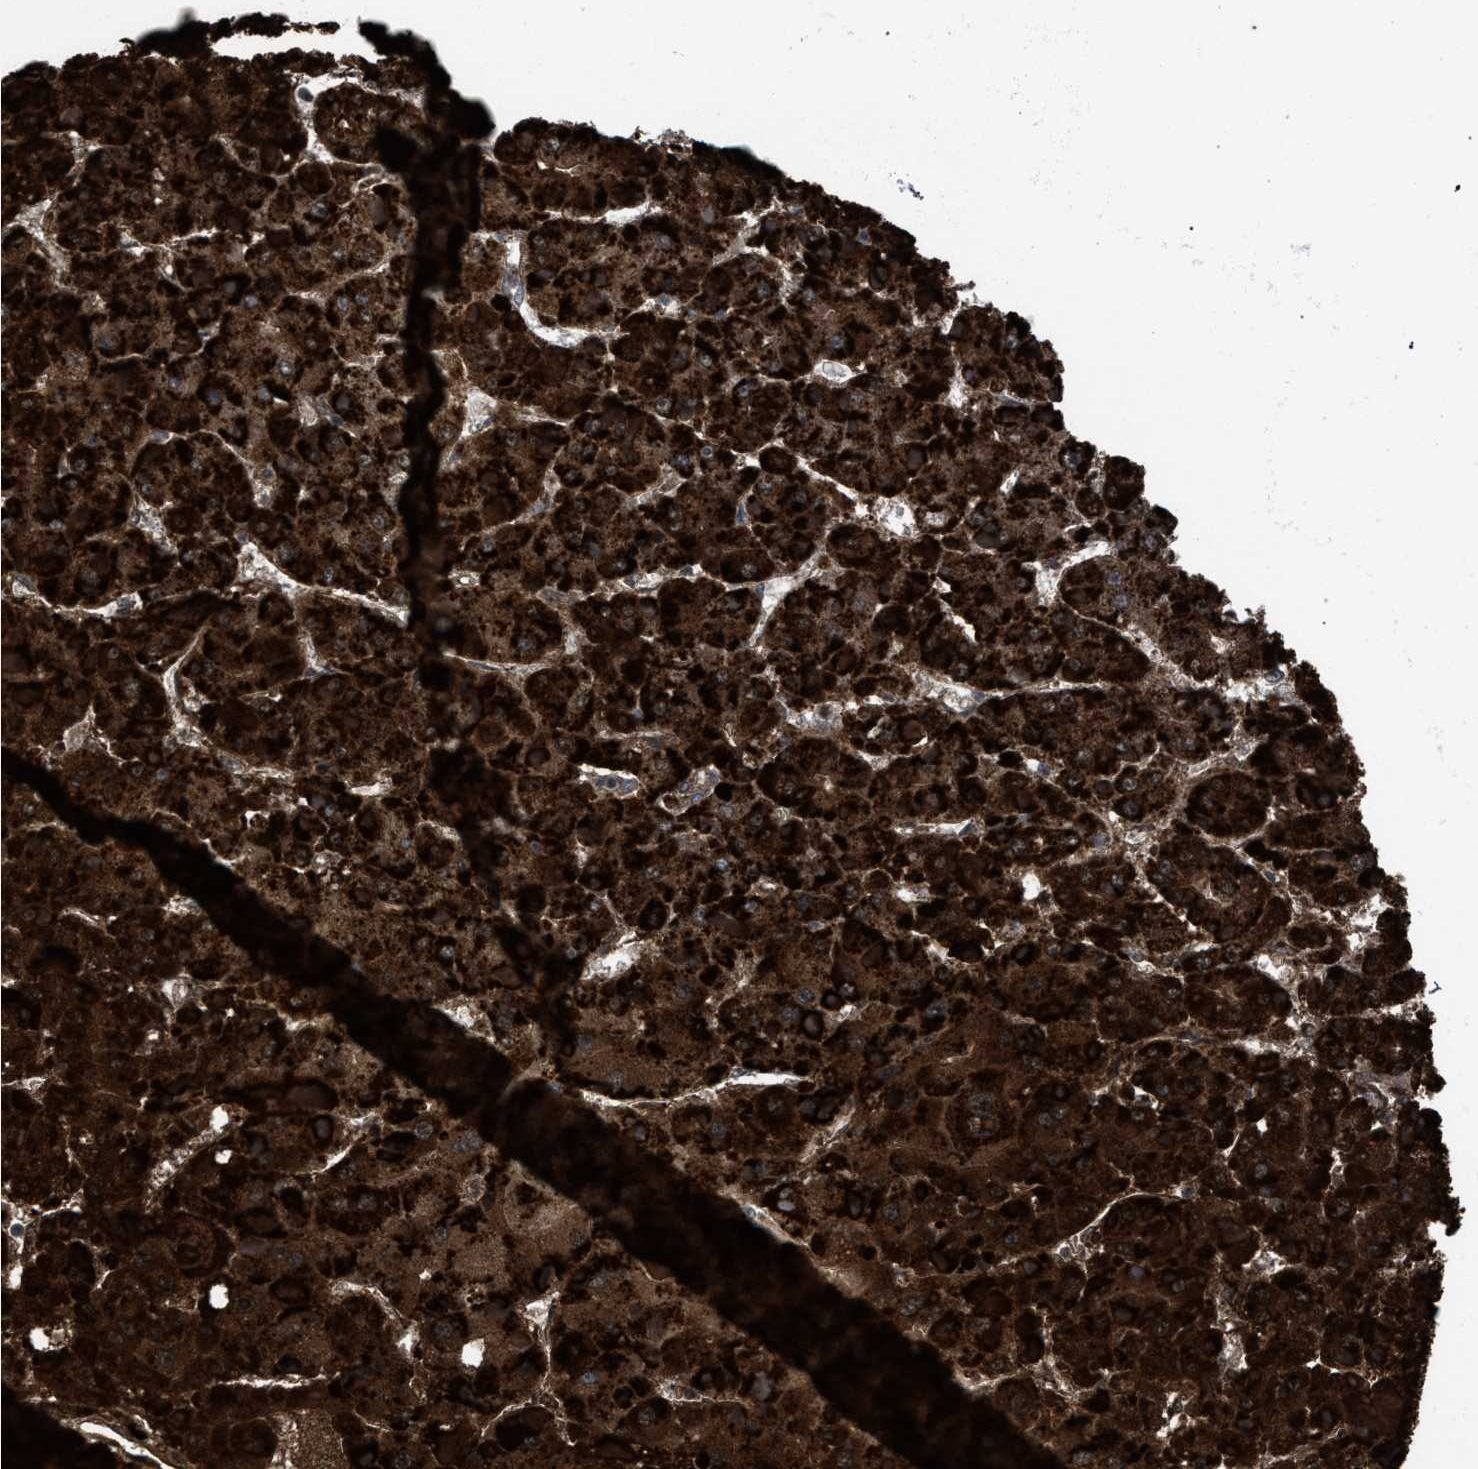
{"staining": {"intensity": "strong", "quantity": ">75%", "location": "cytoplasmic/membranous"}, "tissue": "liver cancer", "cell_type": "Tumor cells", "image_type": "cancer", "snomed": [{"axis": "morphology", "description": "Carcinoma, Hepatocellular, NOS"}, {"axis": "topography", "description": "Liver"}], "caption": "Brown immunohistochemical staining in liver hepatocellular carcinoma shows strong cytoplasmic/membranous positivity in about >75% of tumor cells.", "gene": "HSD17B4", "patient": {"sex": "female", "age": 73}}